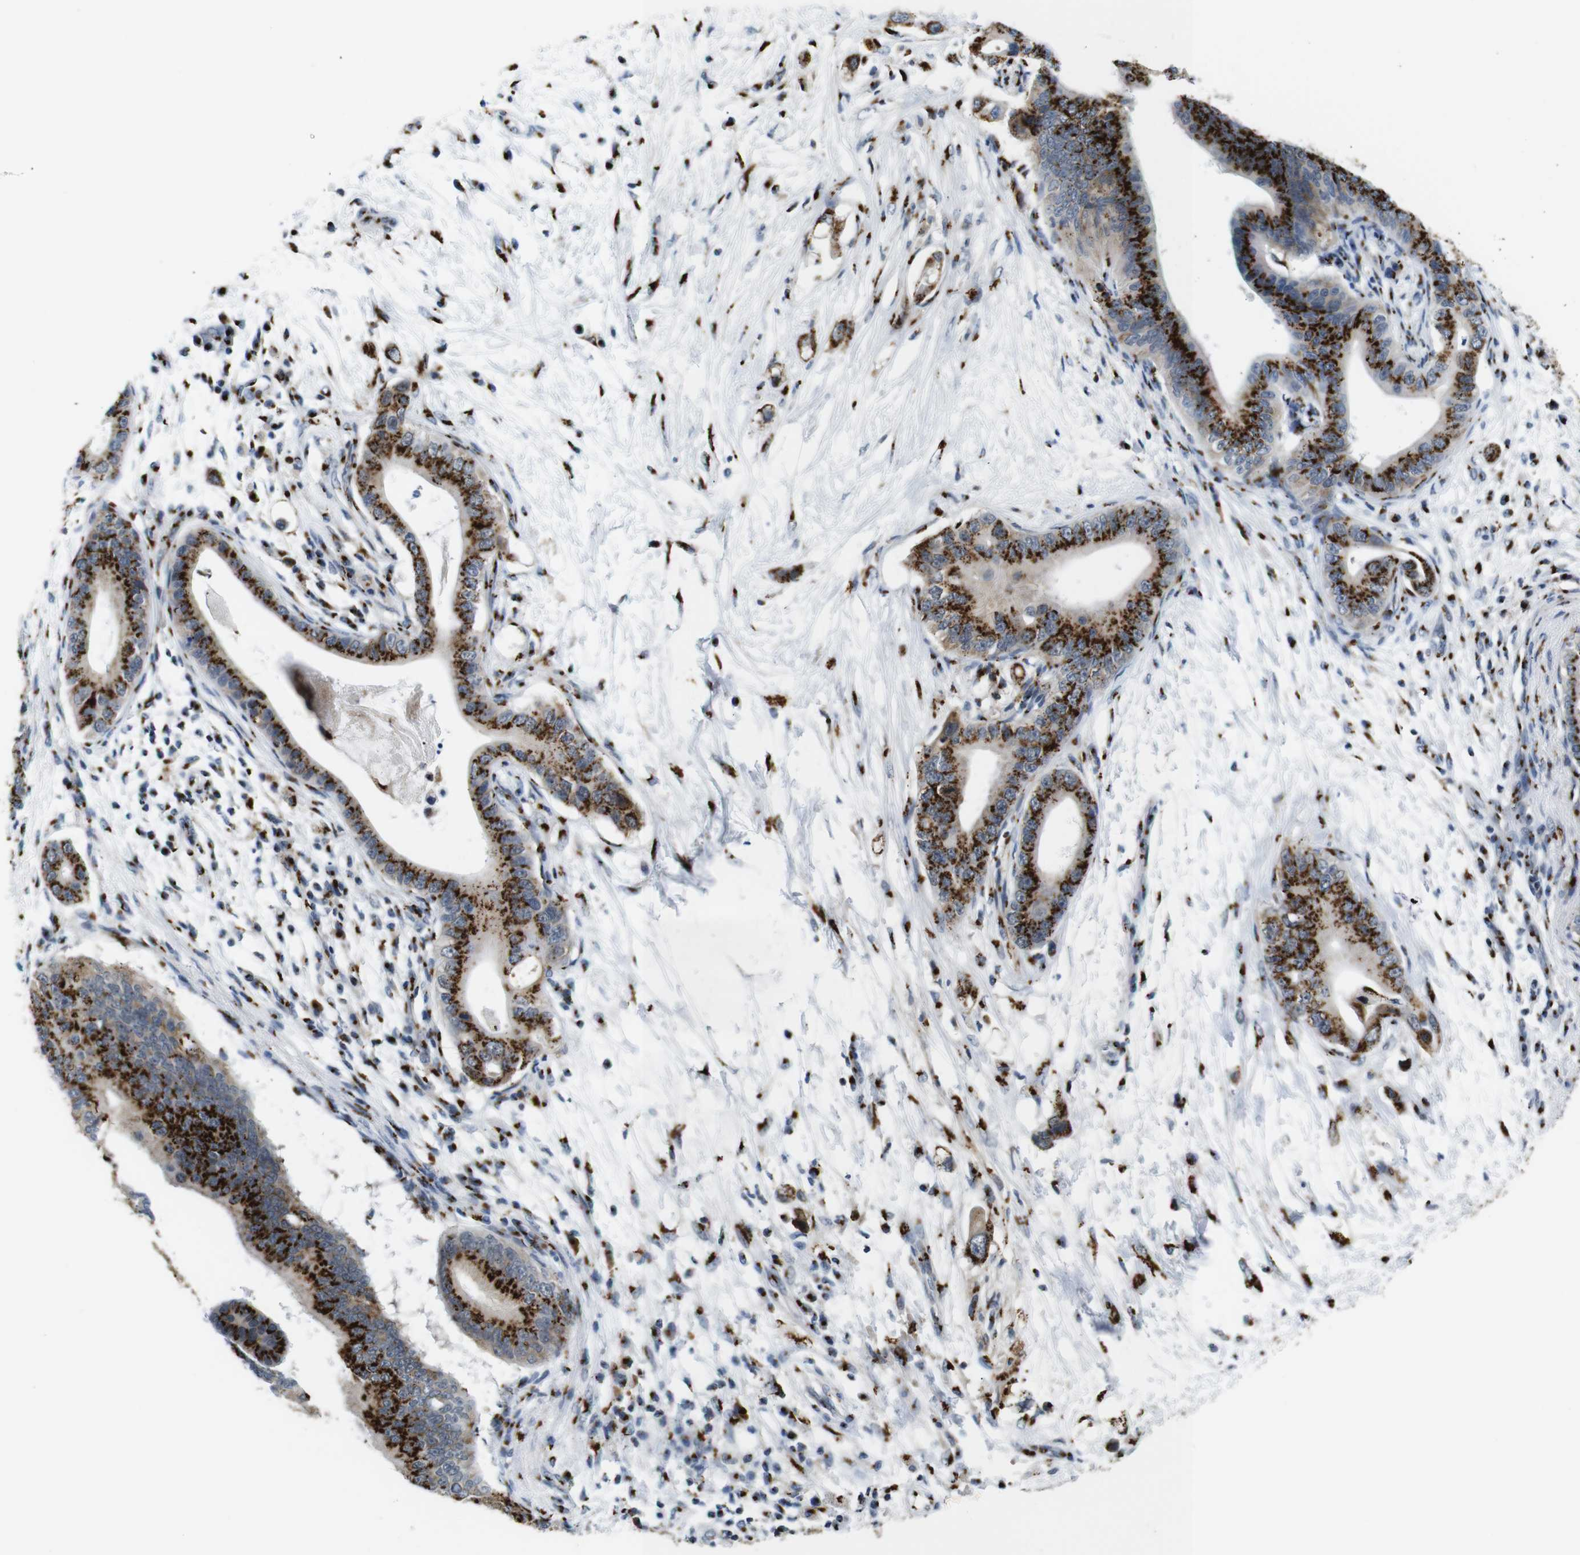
{"staining": {"intensity": "strong", "quantity": ">75%", "location": "cytoplasmic/membranous"}, "tissue": "pancreatic cancer", "cell_type": "Tumor cells", "image_type": "cancer", "snomed": [{"axis": "morphology", "description": "Adenocarcinoma, NOS"}, {"axis": "topography", "description": "Pancreas"}], "caption": "Immunohistochemical staining of pancreatic adenocarcinoma displays high levels of strong cytoplasmic/membranous protein staining in about >75% of tumor cells.", "gene": "TGOLN2", "patient": {"sex": "male", "age": 77}}